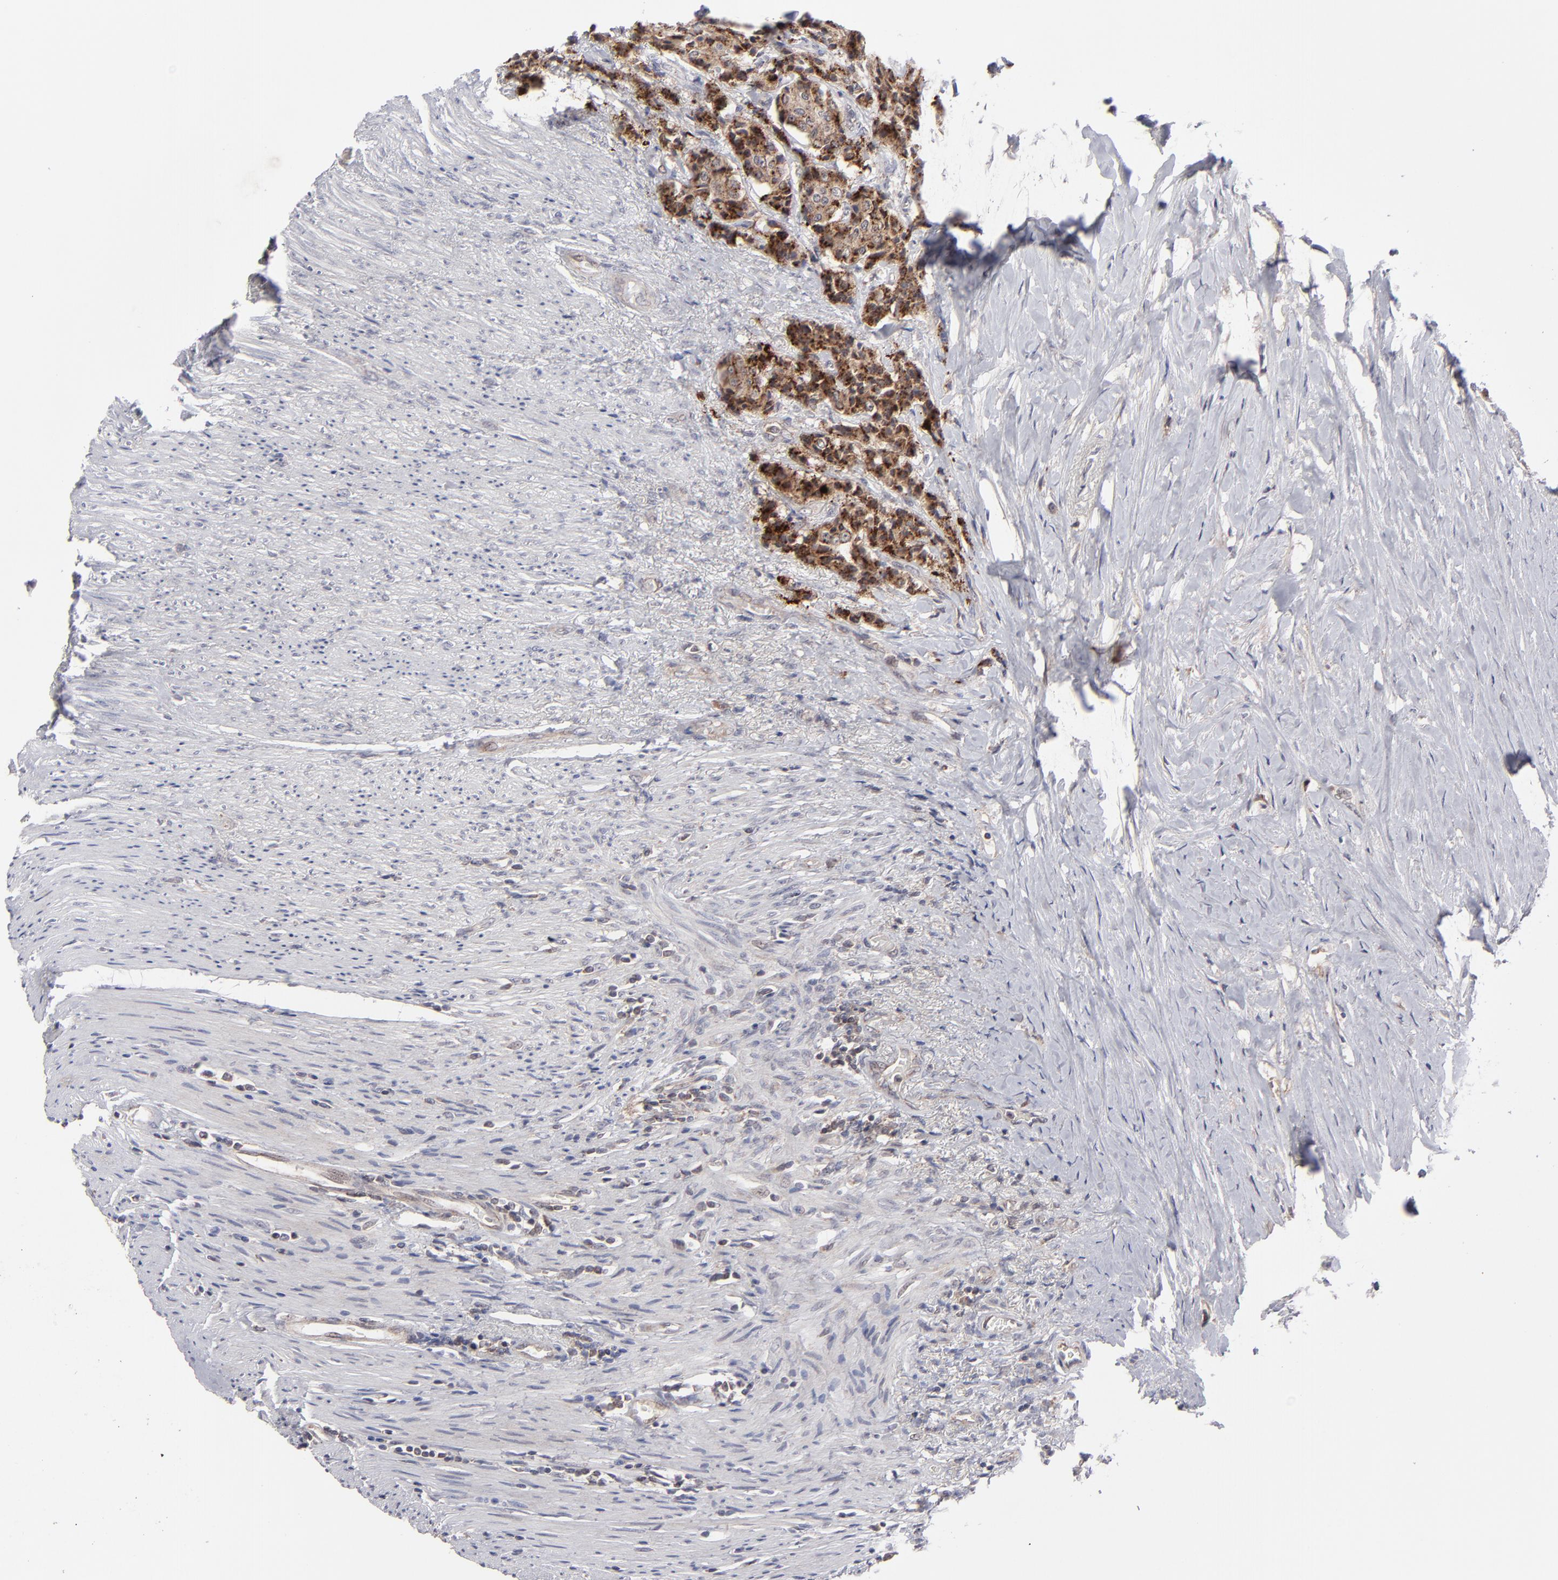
{"staining": {"intensity": "strong", "quantity": ">75%", "location": "cytoplasmic/membranous"}, "tissue": "carcinoid", "cell_type": "Tumor cells", "image_type": "cancer", "snomed": [{"axis": "morphology", "description": "Carcinoid, malignant, NOS"}, {"axis": "topography", "description": "Colon"}], "caption": "An immunohistochemistry image of neoplastic tissue is shown. Protein staining in brown labels strong cytoplasmic/membranous positivity in carcinoid (malignant) within tumor cells. The protein of interest is stained brown, and the nuclei are stained in blue (DAB IHC with brightfield microscopy, high magnification).", "gene": "GLCCI1", "patient": {"sex": "female", "age": 61}}